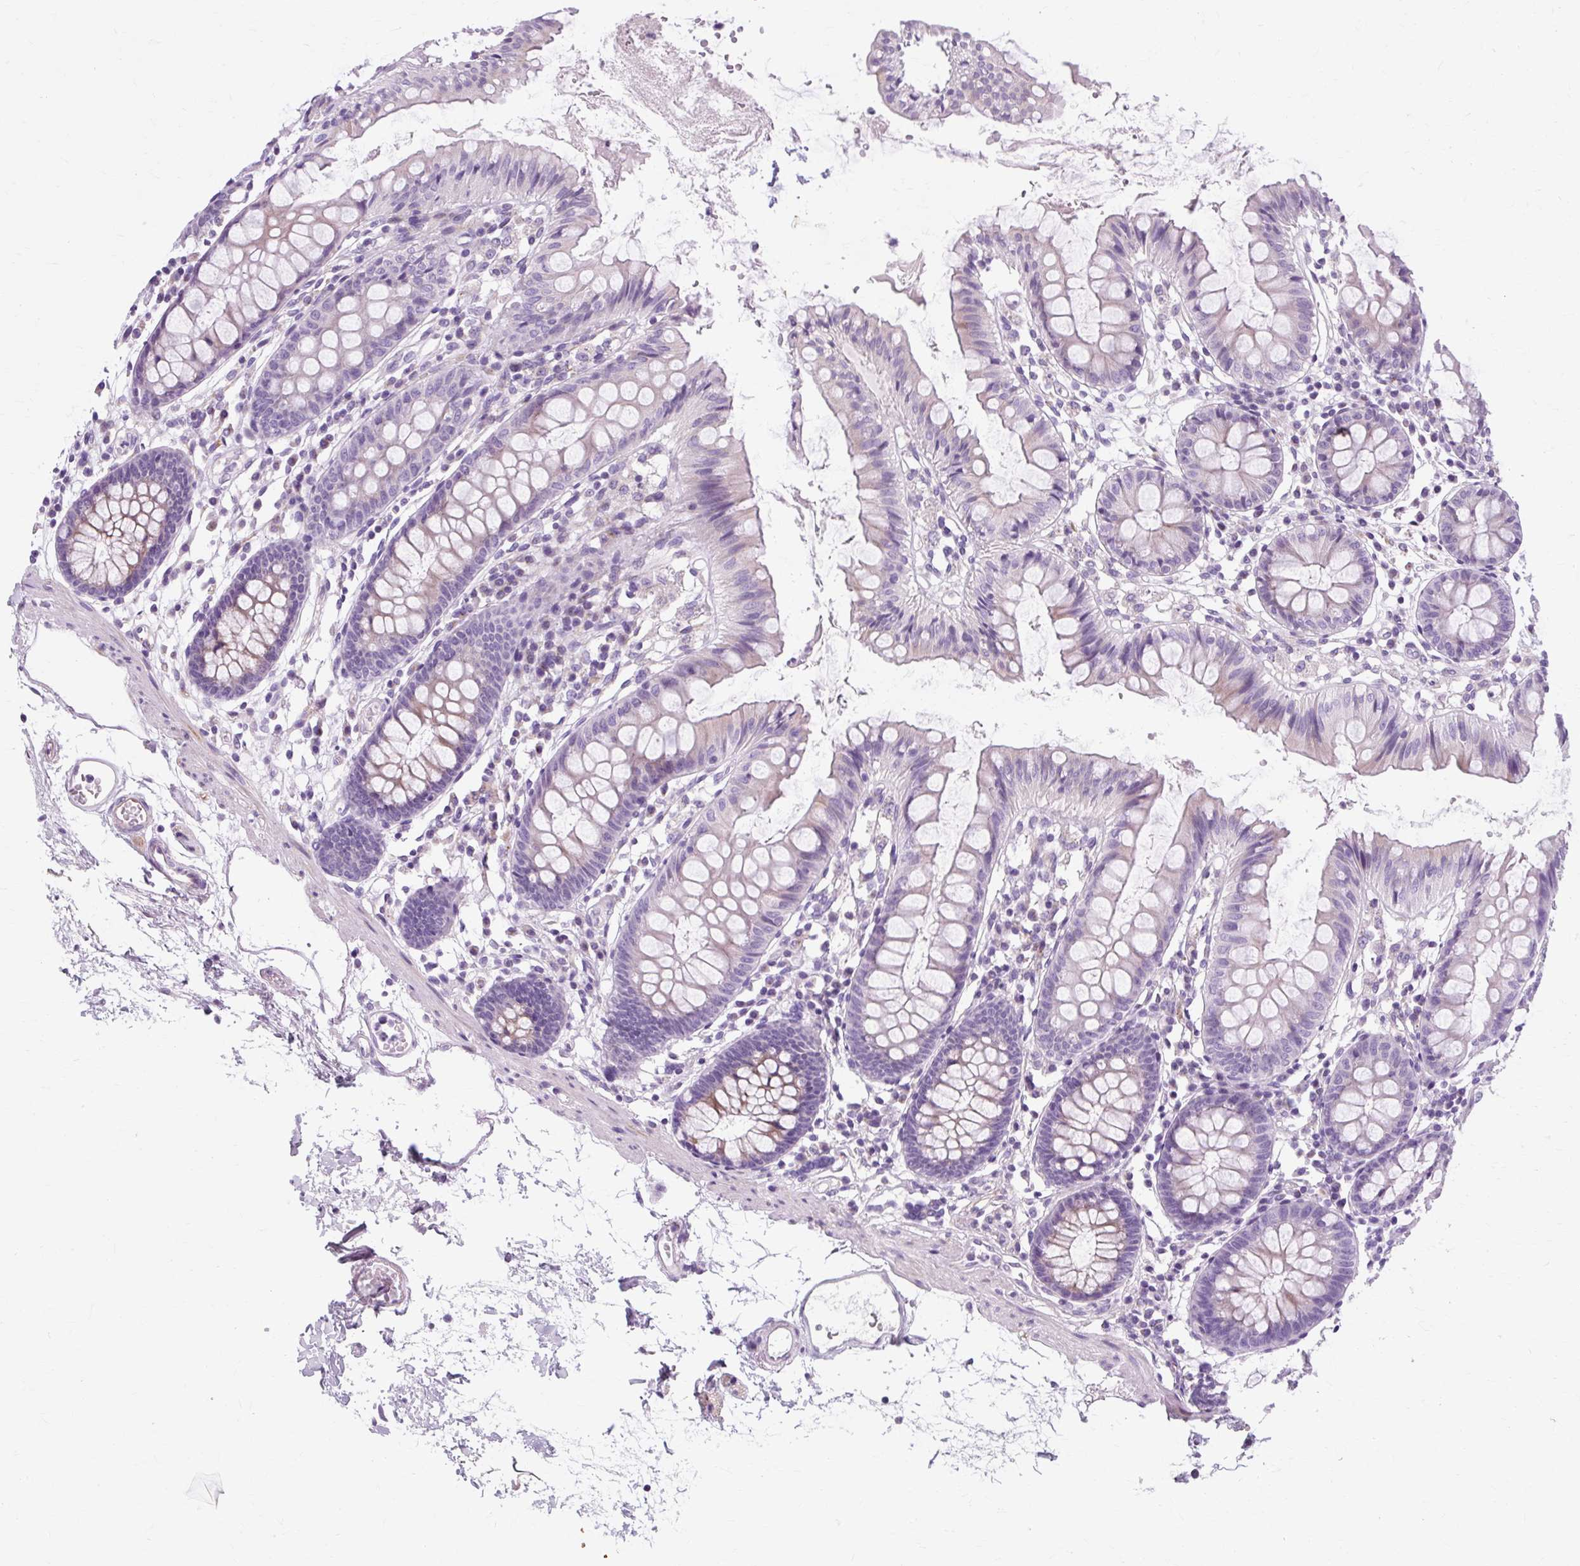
{"staining": {"intensity": "weak", "quantity": "25%-75%", "location": "cytoplasmic/membranous"}, "tissue": "colon", "cell_type": "Endothelial cells", "image_type": "normal", "snomed": [{"axis": "morphology", "description": "Normal tissue, NOS"}, {"axis": "topography", "description": "Colon"}], "caption": "Immunohistochemical staining of normal colon reveals 25%-75% levels of weak cytoplasmic/membranous protein positivity in approximately 25%-75% of endothelial cells.", "gene": "TMEM89", "patient": {"sex": "female", "age": 84}}